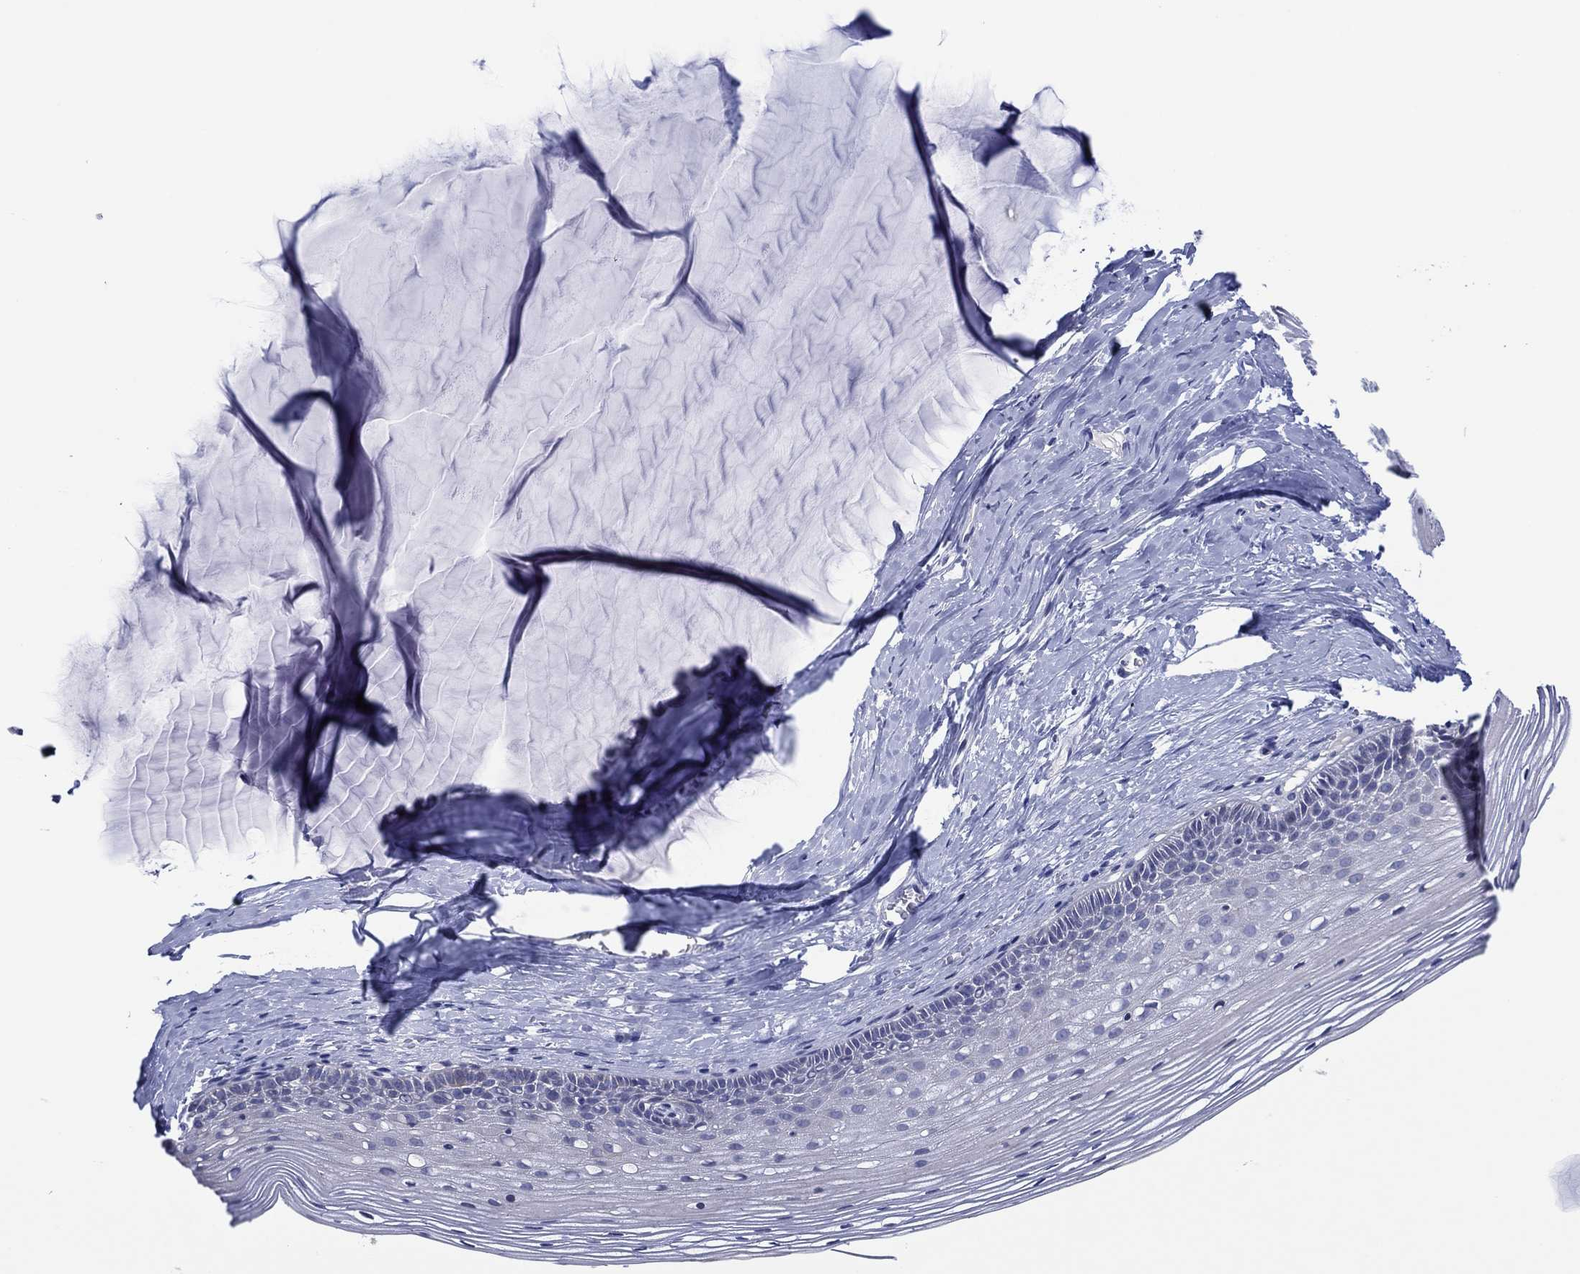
{"staining": {"intensity": "negative", "quantity": "none", "location": "none"}, "tissue": "cervix", "cell_type": "Glandular cells", "image_type": "normal", "snomed": [{"axis": "morphology", "description": "Normal tissue, NOS"}, {"axis": "topography", "description": "Cervix"}], "caption": "Immunohistochemistry (IHC) photomicrograph of normal cervix: human cervix stained with DAB (3,3'-diaminobenzidine) exhibits no significant protein positivity in glandular cells.", "gene": "TRIM31", "patient": {"sex": "female", "age": 40}}